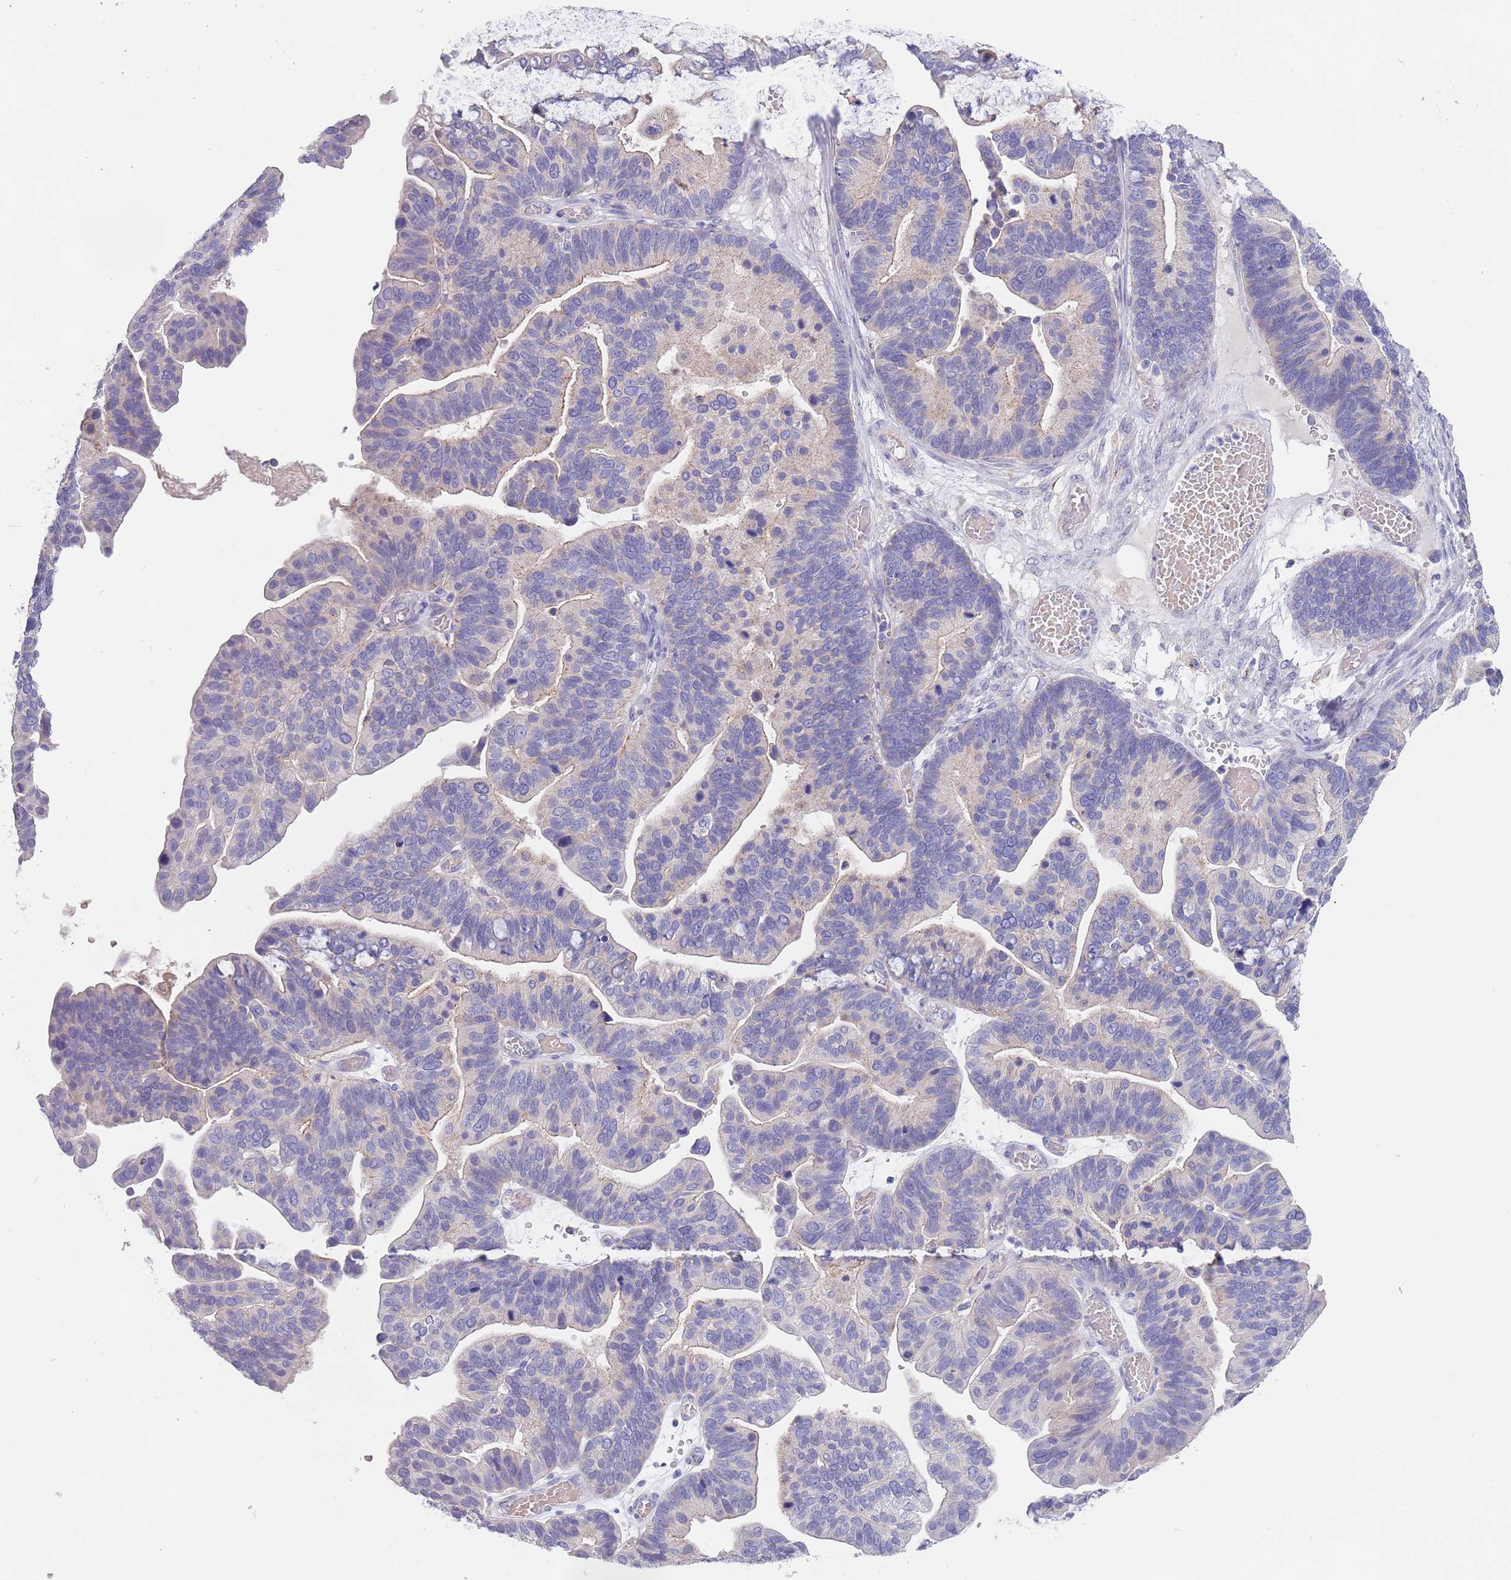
{"staining": {"intensity": "negative", "quantity": "none", "location": "none"}, "tissue": "ovarian cancer", "cell_type": "Tumor cells", "image_type": "cancer", "snomed": [{"axis": "morphology", "description": "Cystadenocarcinoma, serous, NOS"}, {"axis": "topography", "description": "Ovary"}], "caption": "Tumor cells are negative for protein expression in human ovarian cancer.", "gene": "MAN1C1", "patient": {"sex": "female", "age": 56}}